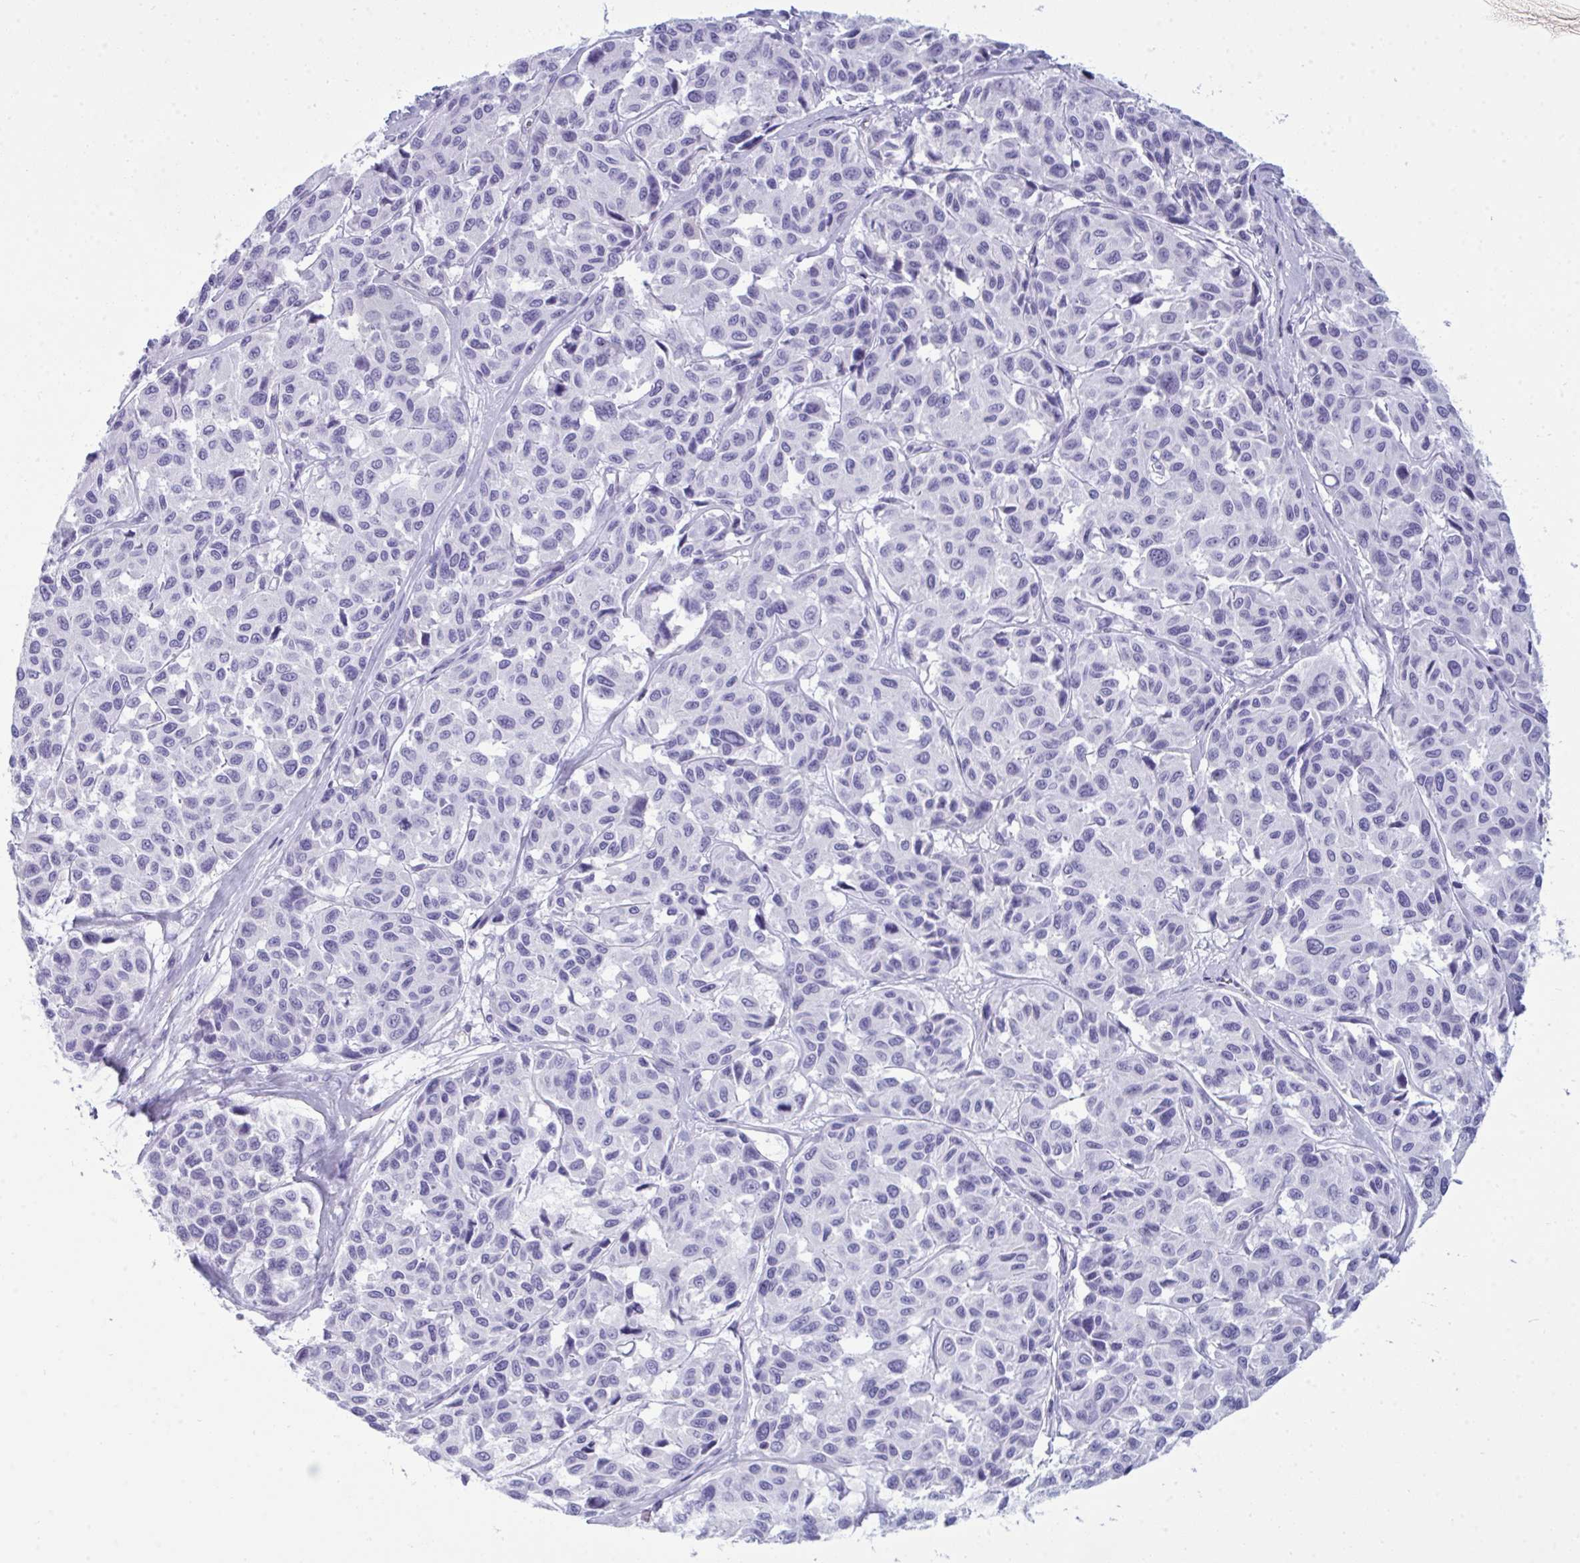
{"staining": {"intensity": "negative", "quantity": "none", "location": "none"}, "tissue": "melanoma", "cell_type": "Tumor cells", "image_type": "cancer", "snomed": [{"axis": "morphology", "description": "Malignant melanoma, NOS"}, {"axis": "topography", "description": "Skin"}], "caption": "Tumor cells are negative for brown protein staining in melanoma.", "gene": "ARHGAP42", "patient": {"sex": "female", "age": 66}}